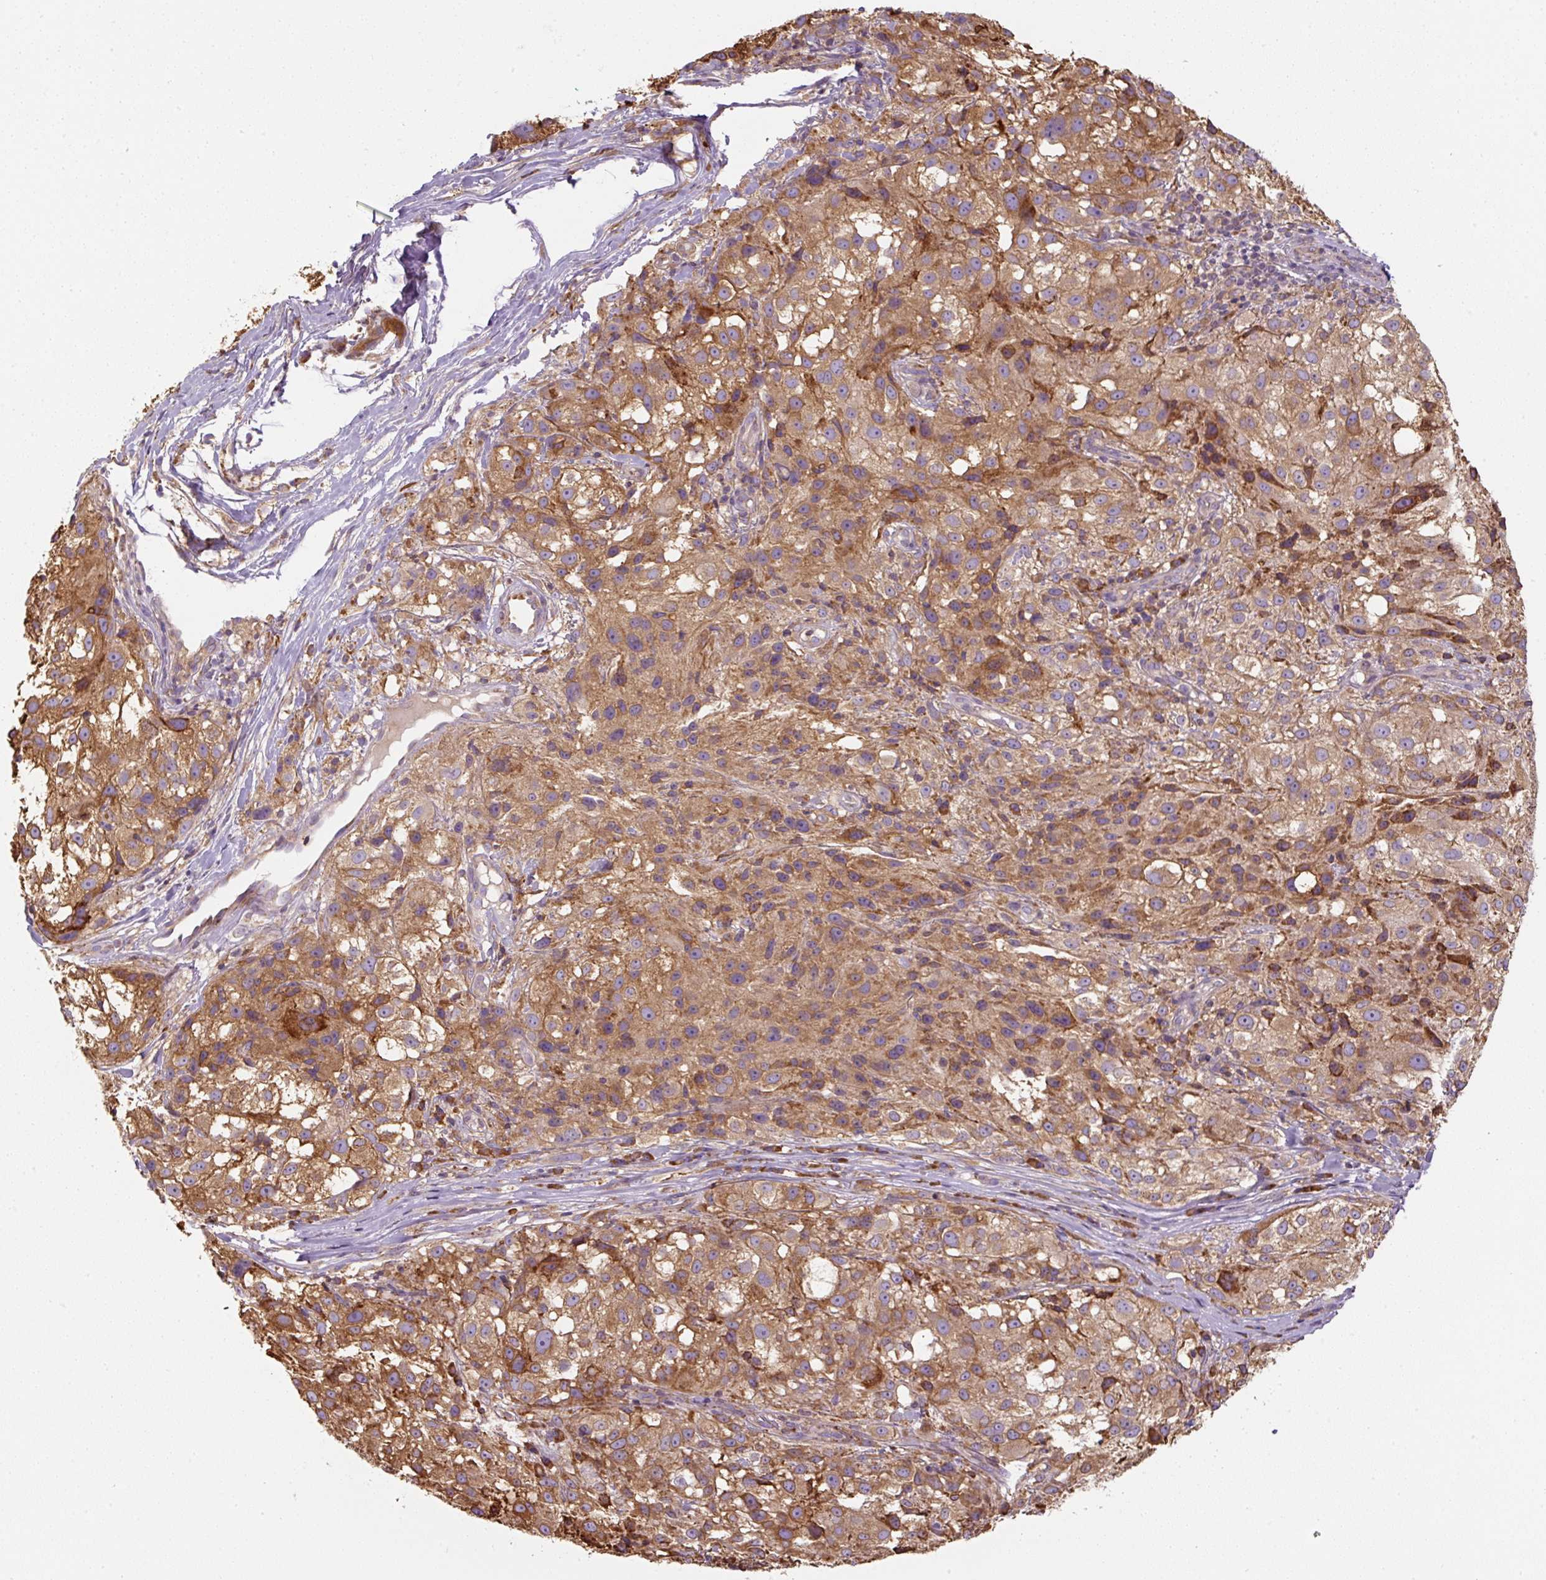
{"staining": {"intensity": "moderate", "quantity": ">75%", "location": "cytoplasmic/membranous"}, "tissue": "melanoma", "cell_type": "Tumor cells", "image_type": "cancer", "snomed": [{"axis": "morphology", "description": "Necrosis, NOS"}, {"axis": "morphology", "description": "Malignant melanoma, NOS"}, {"axis": "topography", "description": "Skin"}], "caption": "Malignant melanoma was stained to show a protein in brown. There is medium levels of moderate cytoplasmic/membranous expression in approximately >75% of tumor cells.", "gene": "PRKCSH", "patient": {"sex": "female", "age": 87}}